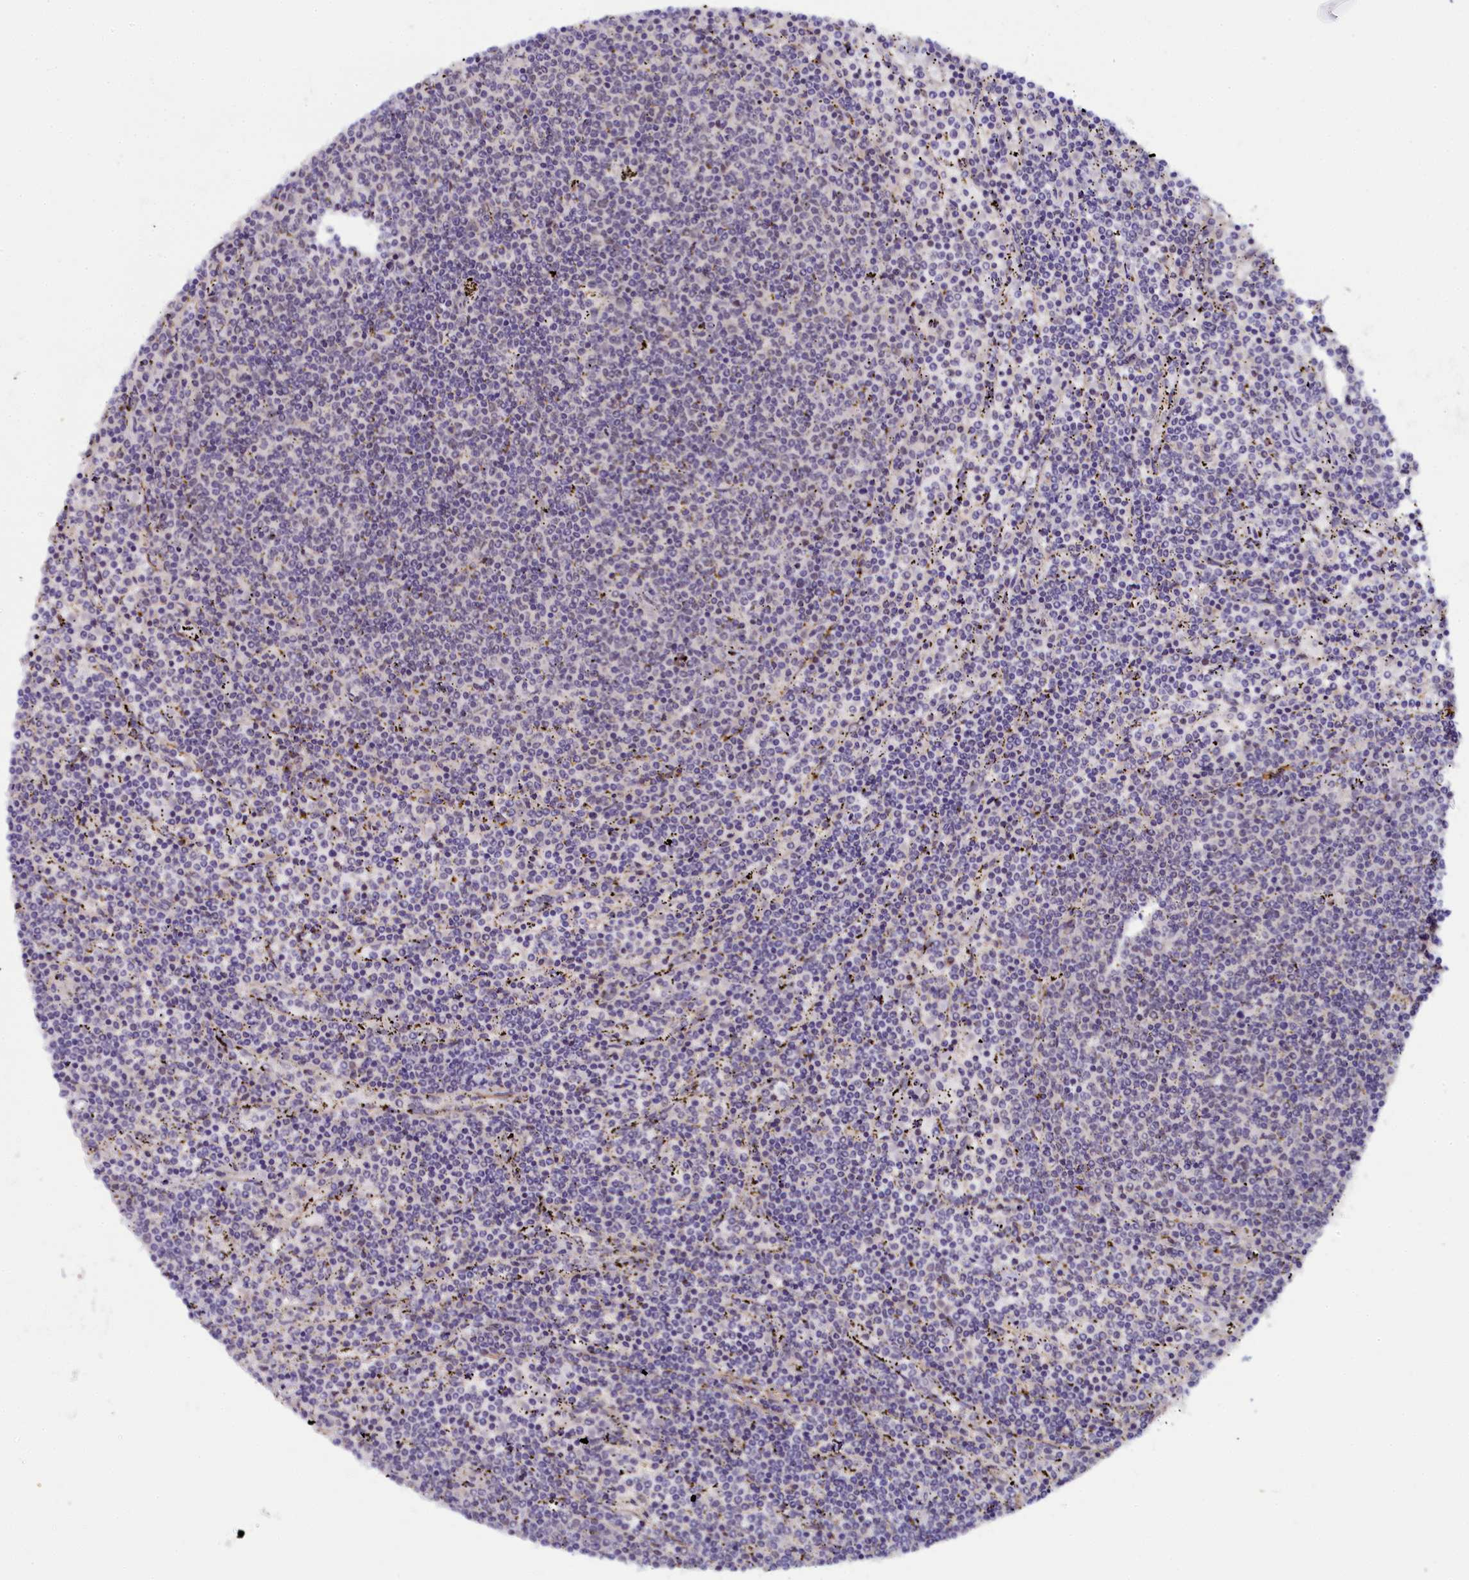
{"staining": {"intensity": "negative", "quantity": "none", "location": "none"}, "tissue": "lymphoma", "cell_type": "Tumor cells", "image_type": "cancer", "snomed": [{"axis": "morphology", "description": "Malignant lymphoma, non-Hodgkin's type, Low grade"}, {"axis": "topography", "description": "Spleen"}], "caption": "The IHC photomicrograph has no significant expression in tumor cells of lymphoma tissue. The staining is performed using DAB brown chromogen with nuclei counter-stained in using hematoxylin.", "gene": "INTS14", "patient": {"sex": "female", "age": 50}}